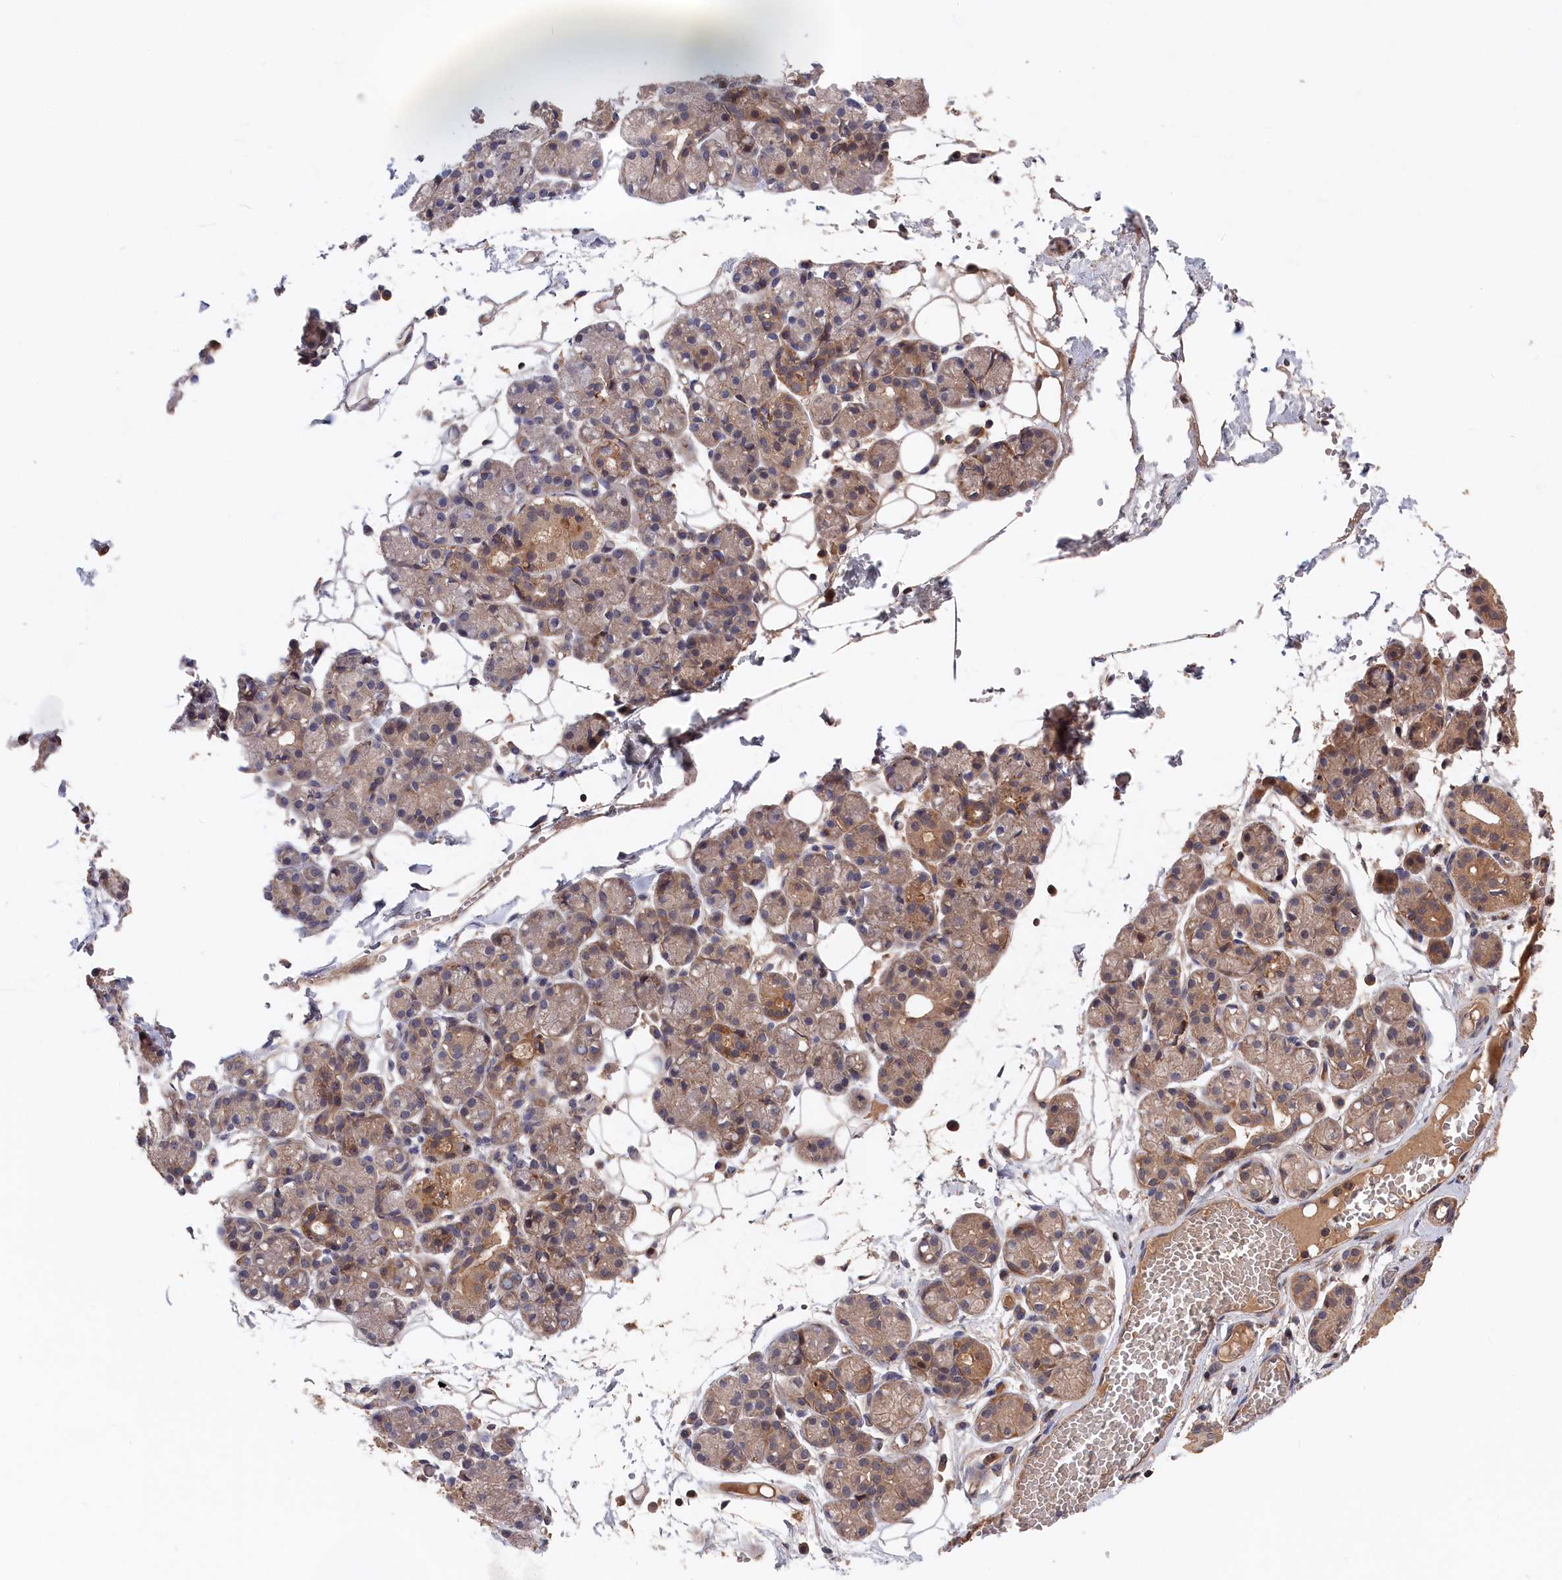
{"staining": {"intensity": "moderate", "quantity": "<25%", "location": "cytoplasmic/membranous"}, "tissue": "salivary gland", "cell_type": "Glandular cells", "image_type": "normal", "snomed": [{"axis": "morphology", "description": "Normal tissue, NOS"}, {"axis": "topography", "description": "Salivary gland"}], "caption": "An immunohistochemistry (IHC) image of unremarkable tissue is shown. Protein staining in brown labels moderate cytoplasmic/membranous positivity in salivary gland within glandular cells.", "gene": "RMI2", "patient": {"sex": "male", "age": 63}}